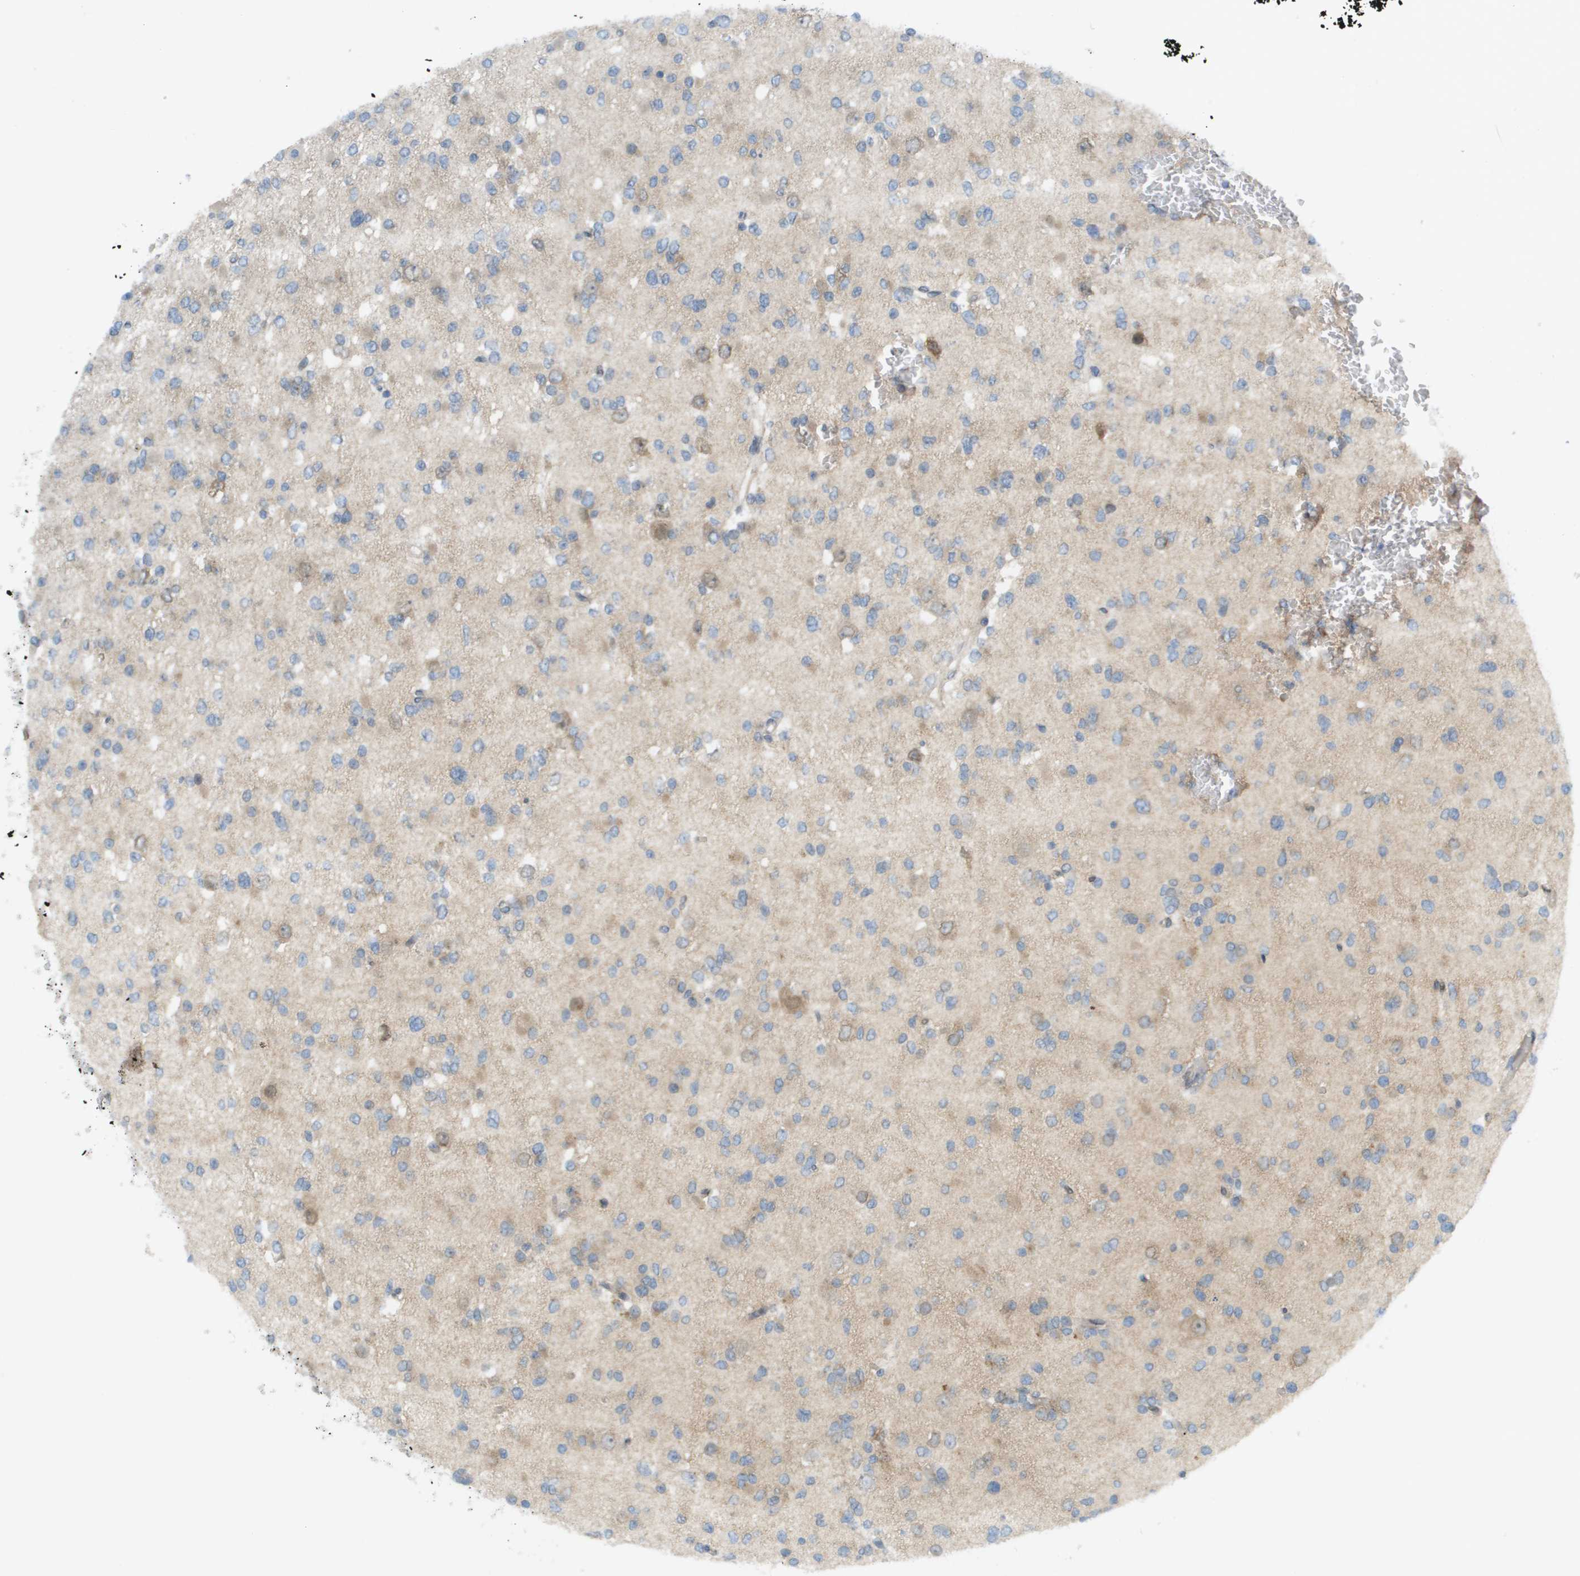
{"staining": {"intensity": "weak", "quantity": ">75%", "location": "cytoplasmic/membranous"}, "tissue": "glioma", "cell_type": "Tumor cells", "image_type": "cancer", "snomed": [{"axis": "morphology", "description": "Glioma, malignant, Low grade"}, {"axis": "topography", "description": "Brain"}], "caption": "Protein analysis of glioma tissue exhibits weak cytoplasmic/membranous staining in about >75% of tumor cells.", "gene": "CACNB4", "patient": {"sex": "female", "age": 22}}